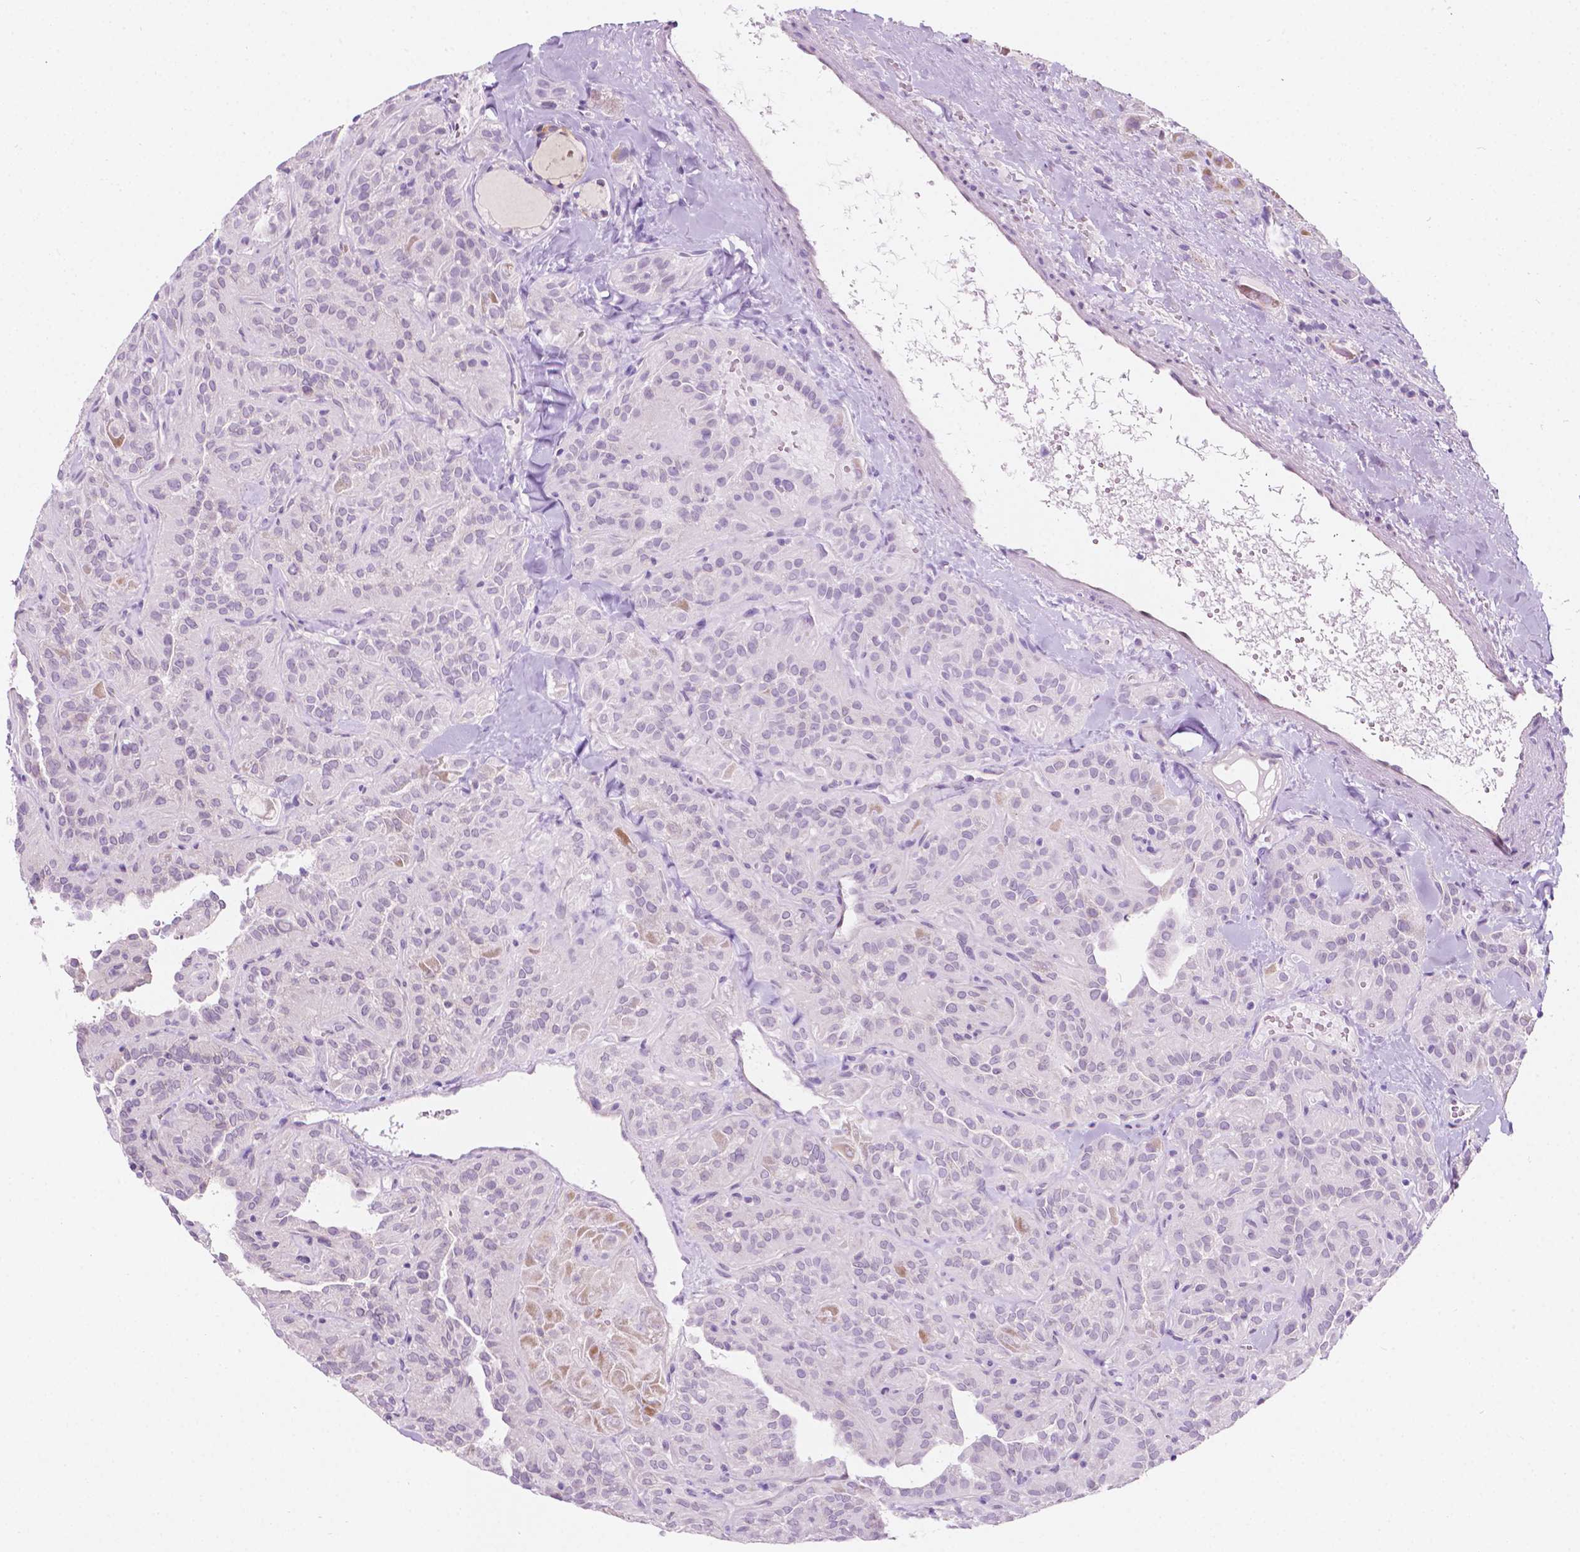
{"staining": {"intensity": "negative", "quantity": "none", "location": "none"}, "tissue": "thyroid cancer", "cell_type": "Tumor cells", "image_type": "cancer", "snomed": [{"axis": "morphology", "description": "Papillary adenocarcinoma, NOS"}, {"axis": "topography", "description": "Thyroid gland"}], "caption": "Immunohistochemistry (IHC) micrograph of neoplastic tissue: human thyroid papillary adenocarcinoma stained with DAB (3,3'-diaminobenzidine) shows no significant protein positivity in tumor cells. (Brightfield microscopy of DAB IHC at high magnification).", "gene": "NOS1AP", "patient": {"sex": "female", "age": 45}}